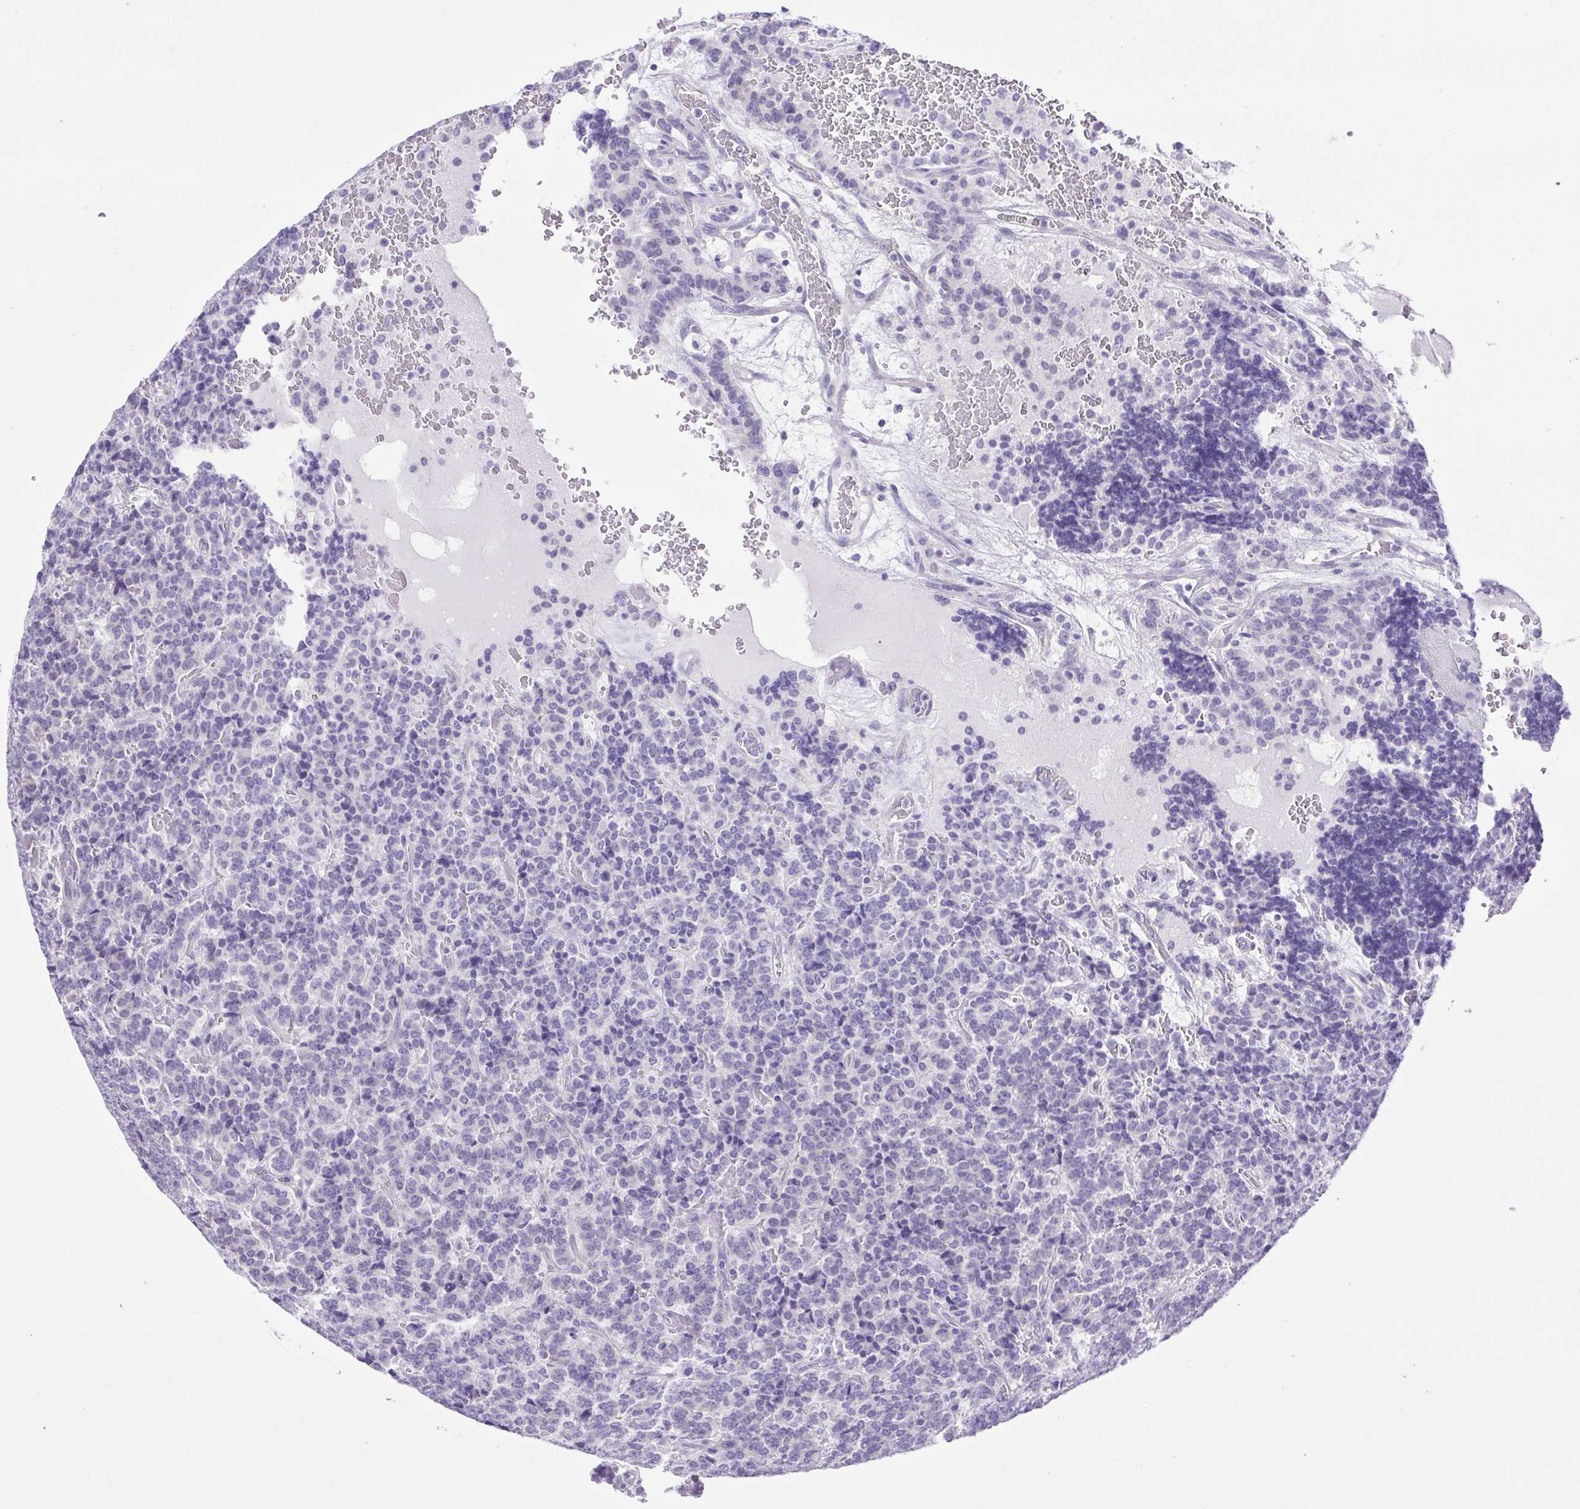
{"staining": {"intensity": "negative", "quantity": "none", "location": "none"}, "tissue": "carcinoid", "cell_type": "Tumor cells", "image_type": "cancer", "snomed": [{"axis": "morphology", "description": "Carcinoid, malignant, NOS"}, {"axis": "topography", "description": "Pancreas"}], "caption": "Tumor cells are negative for protein expression in human carcinoid.", "gene": "CDSN", "patient": {"sex": "male", "age": 36}}